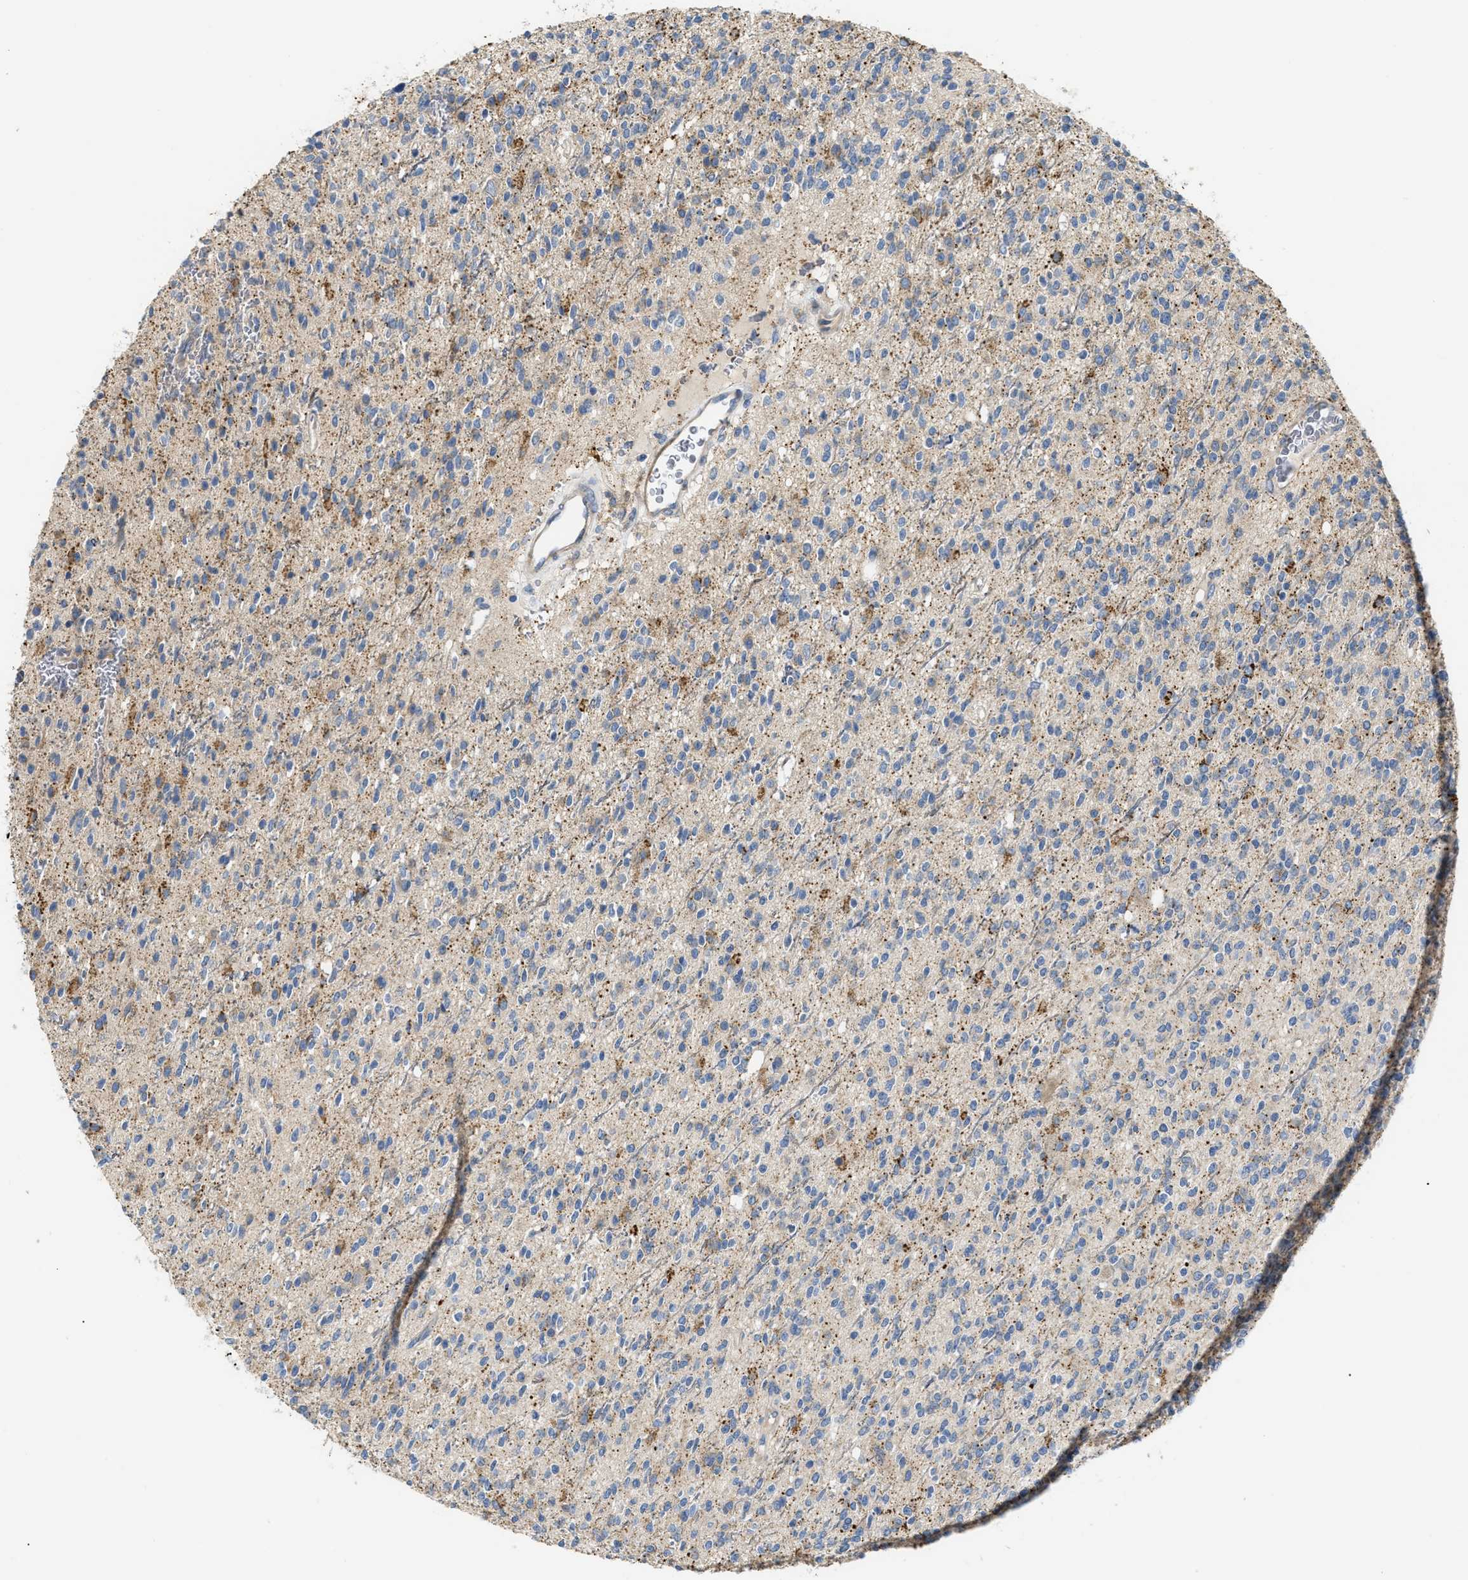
{"staining": {"intensity": "negative", "quantity": "none", "location": "none"}, "tissue": "glioma", "cell_type": "Tumor cells", "image_type": "cancer", "snomed": [{"axis": "morphology", "description": "Glioma, malignant, High grade"}, {"axis": "topography", "description": "Brain"}], "caption": "An immunohistochemistry (IHC) image of glioma is shown. There is no staining in tumor cells of glioma.", "gene": "DHX58", "patient": {"sex": "male", "age": 34}}